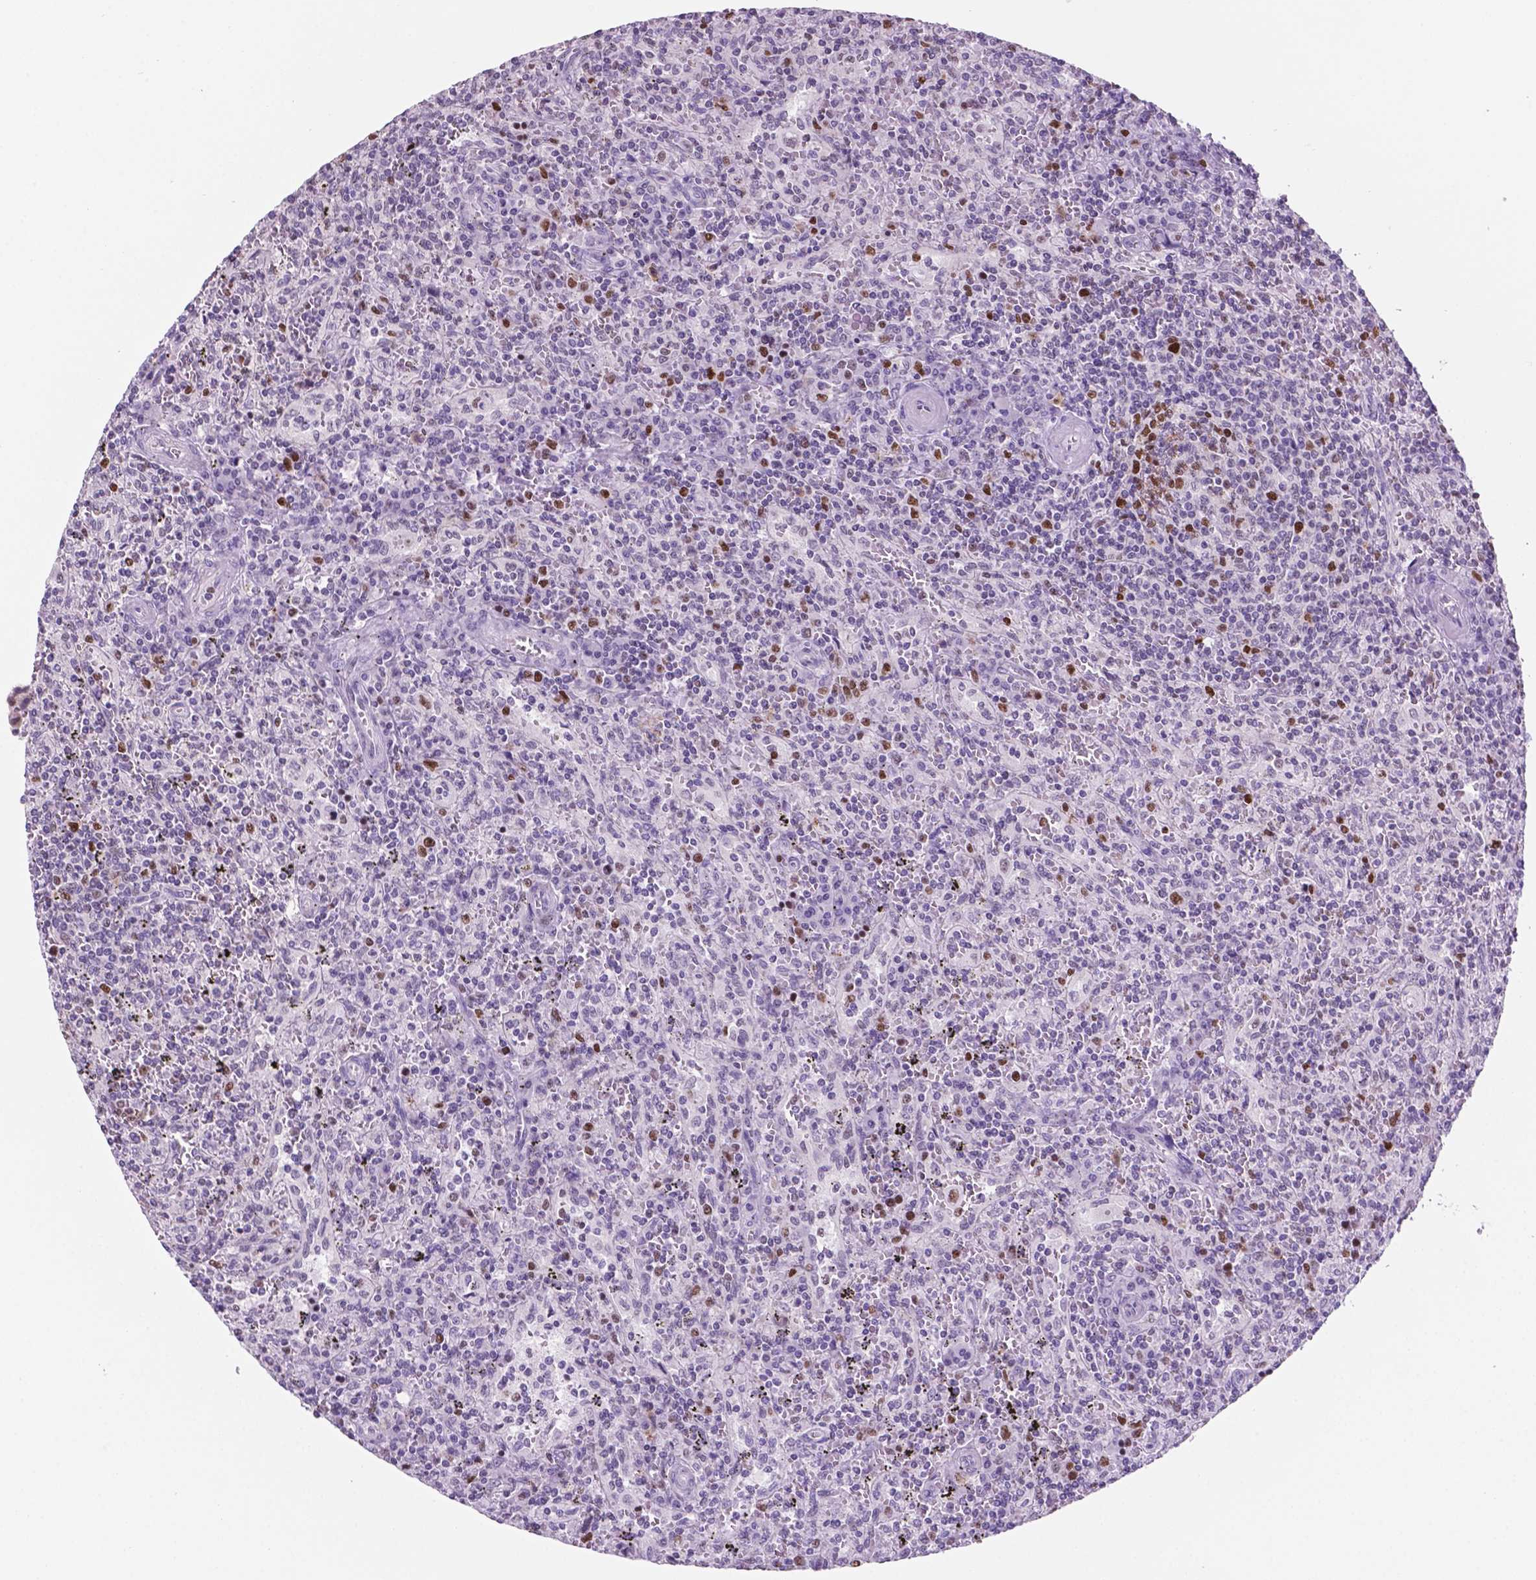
{"staining": {"intensity": "moderate", "quantity": "<25%", "location": "nuclear"}, "tissue": "lymphoma", "cell_type": "Tumor cells", "image_type": "cancer", "snomed": [{"axis": "morphology", "description": "Malignant lymphoma, non-Hodgkin's type, Low grade"}, {"axis": "topography", "description": "Spleen"}], "caption": "Brown immunohistochemical staining in human lymphoma shows moderate nuclear staining in about <25% of tumor cells.", "gene": "NCAPH2", "patient": {"sex": "male", "age": 62}}